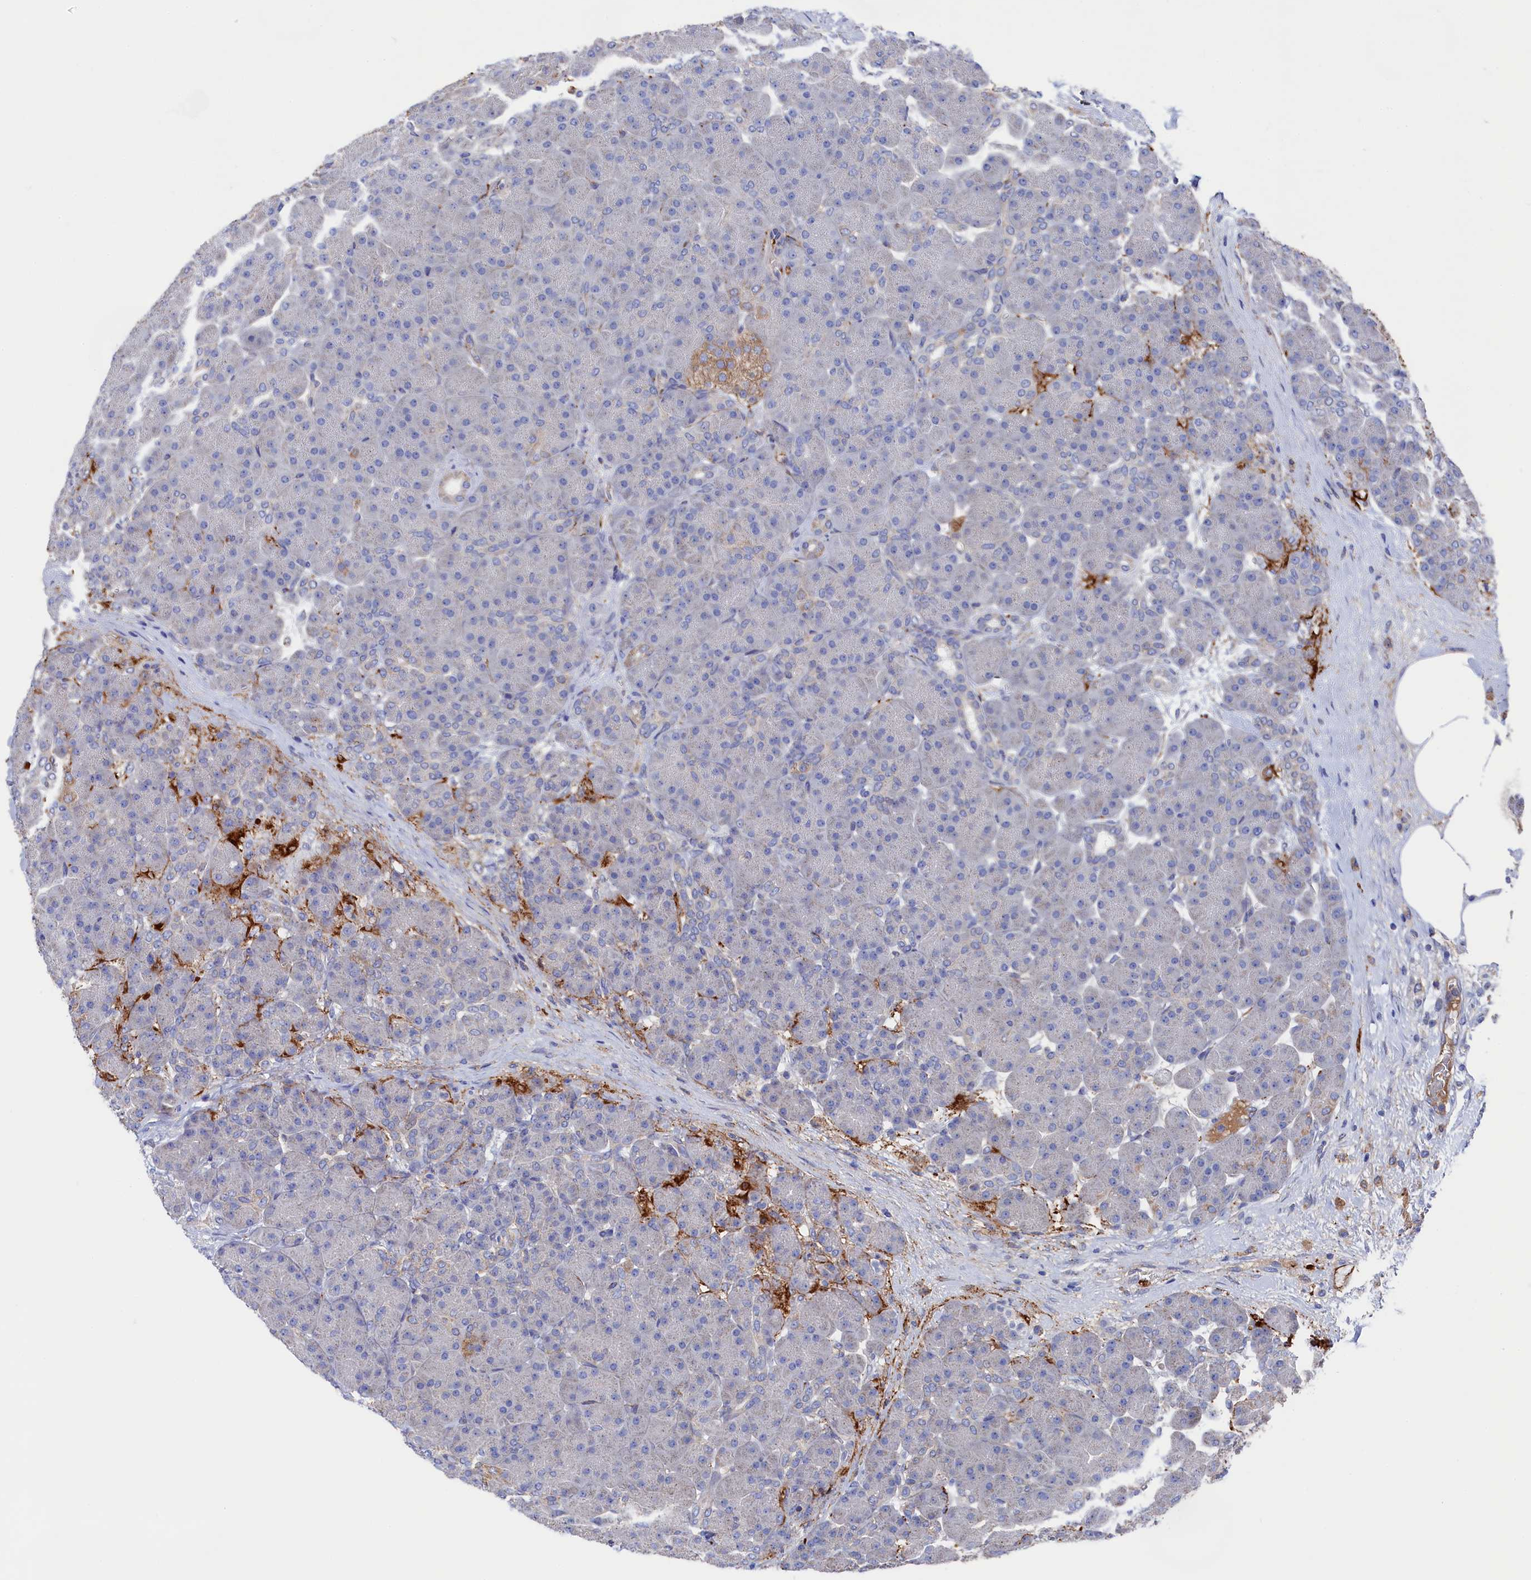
{"staining": {"intensity": "moderate", "quantity": "<25%", "location": "cytoplasmic/membranous"}, "tissue": "pancreas", "cell_type": "Exocrine glandular cells", "image_type": "normal", "snomed": [{"axis": "morphology", "description": "Normal tissue, NOS"}, {"axis": "topography", "description": "Pancreas"}], "caption": "Pancreas stained with a protein marker demonstrates moderate staining in exocrine glandular cells.", "gene": "C12orf73", "patient": {"sex": "male", "age": 66}}